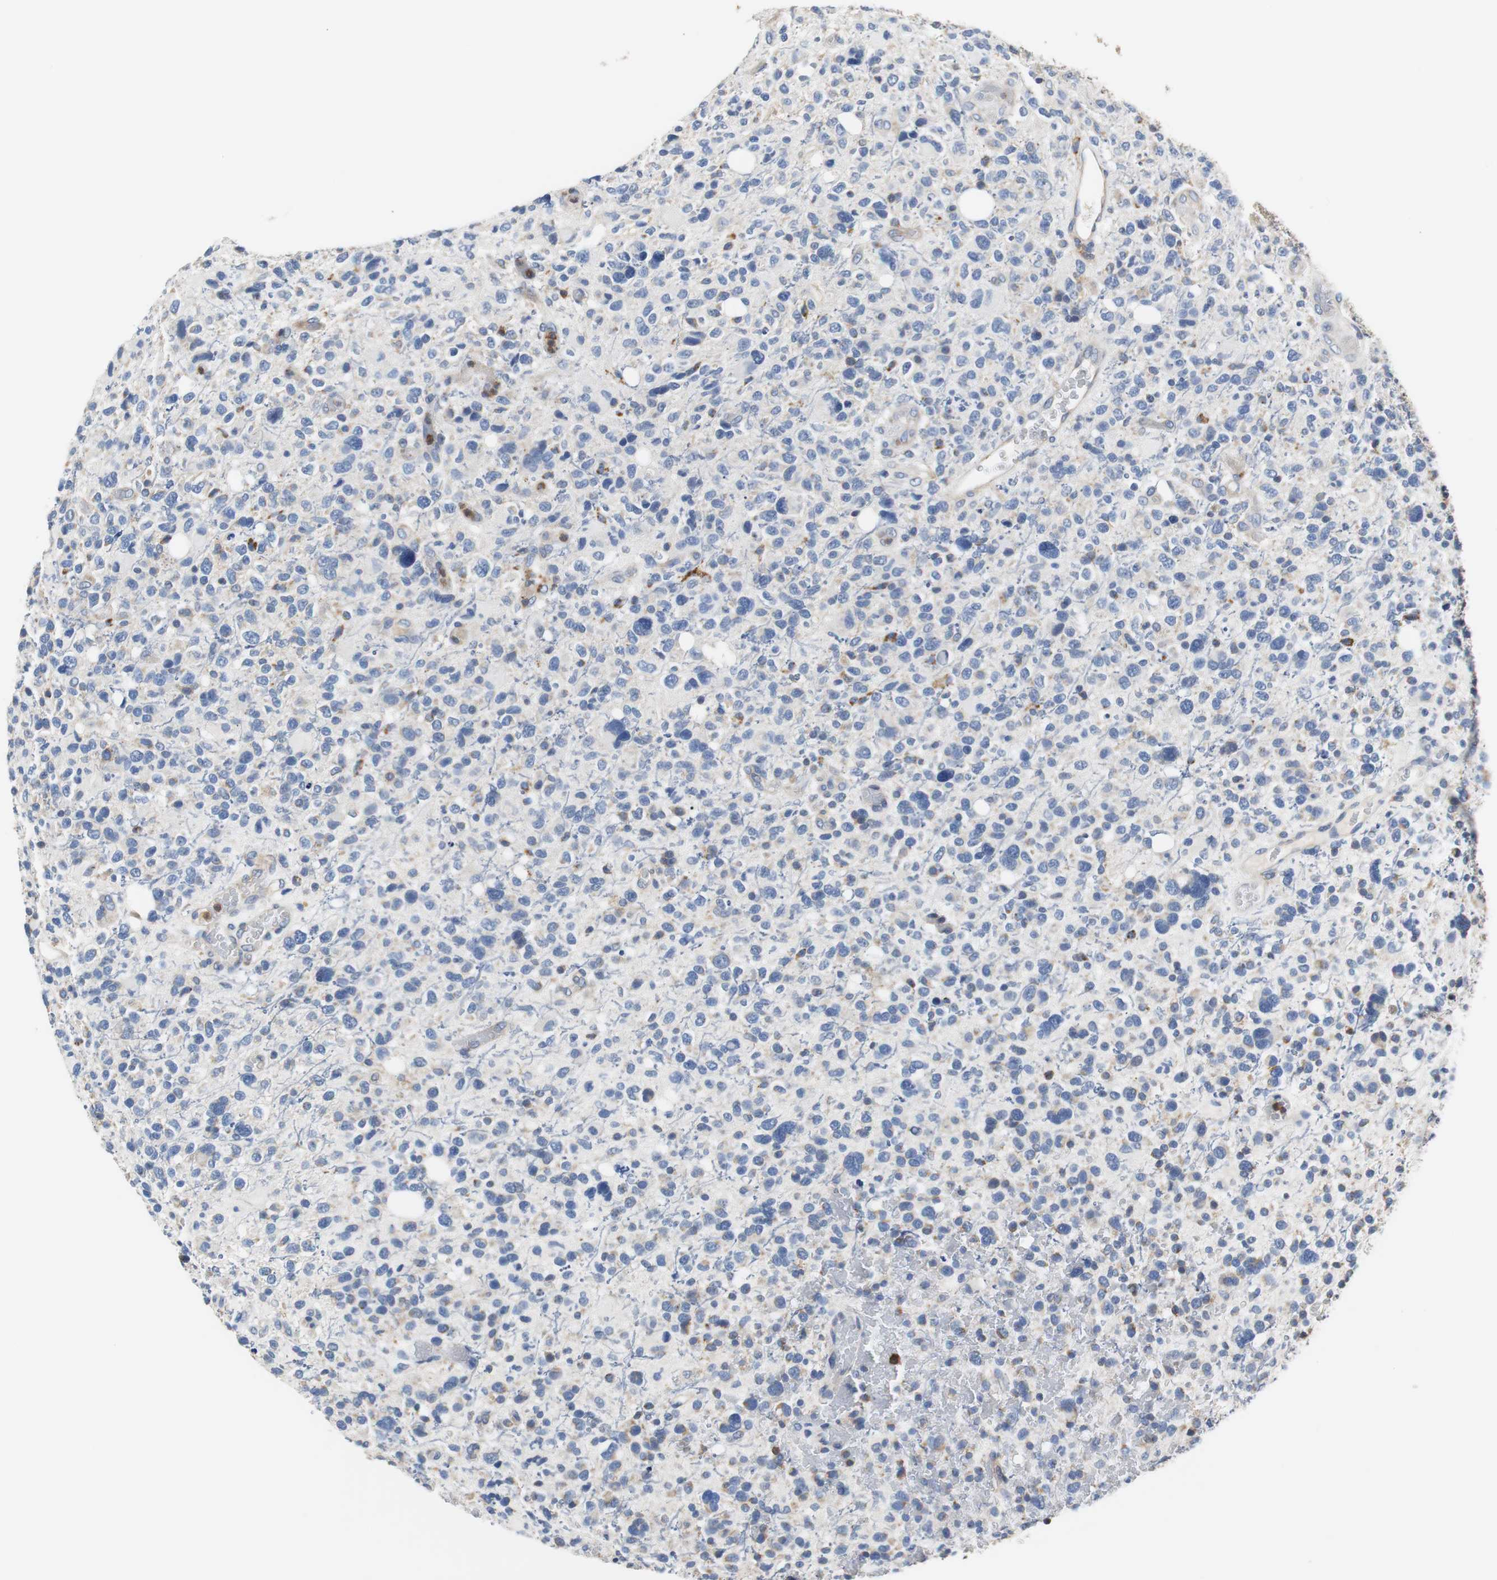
{"staining": {"intensity": "weak", "quantity": "<25%", "location": "cytoplasmic/membranous"}, "tissue": "glioma", "cell_type": "Tumor cells", "image_type": "cancer", "snomed": [{"axis": "morphology", "description": "Glioma, malignant, High grade"}, {"axis": "topography", "description": "Brain"}], "caption": "This is a micrograph of immunohistochemistry (IHC) staining of glioma, which shows no positivity in tumor cells. (DAB (3,3'-diaminobenzidine) immunohistochemistry with hematoxylin counter stain).", "gene": "VAMP8", "patient": {"sex": "male", "age": 48}}